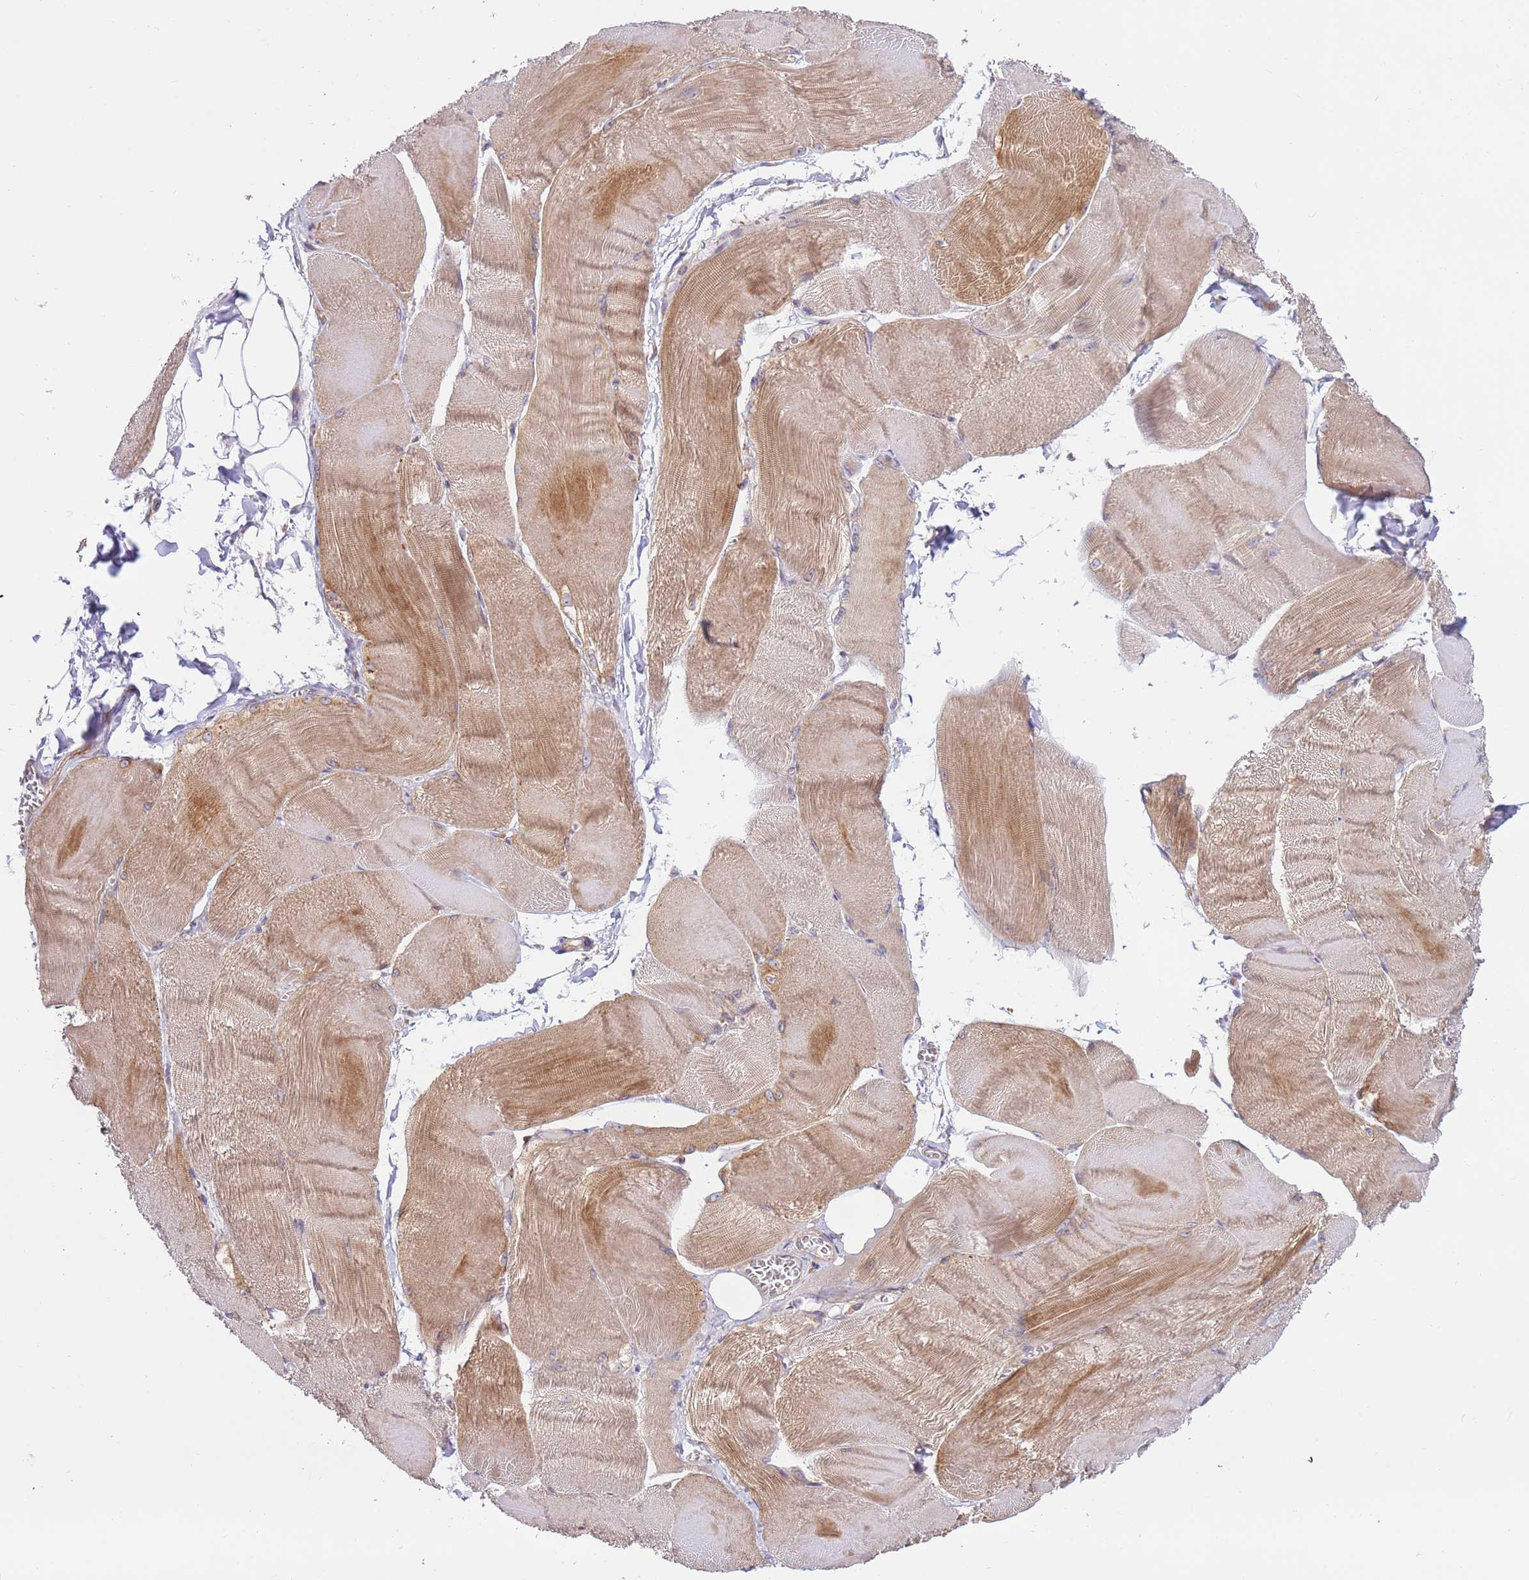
{"staining": {"intensity": "moderate", "quantity": ">75%", "location": "cytoplasmic/membranous"}, "tissue": "skeletal muscle", "cell_type": "Myocytes", "image_type": "normal", "snomed": [{"axis": "morphology", "description": "Normal tissue, NOS"}, {"axis": "morphology", "description": "Basal cell carcinoma"}, {"axis": "topography", "description": "Skeletal muscle"}], "caption": "Immunohistochemistry (IHC) photomicrograph of normal skeletal muscle stained for a protein (brown), which demonstrates medium levels of moderate cytoplasmic/membranous positivity in about >75% of myocytes.", "gene": "DDX19B", "patient": {"sex": "female", "age": 64}}